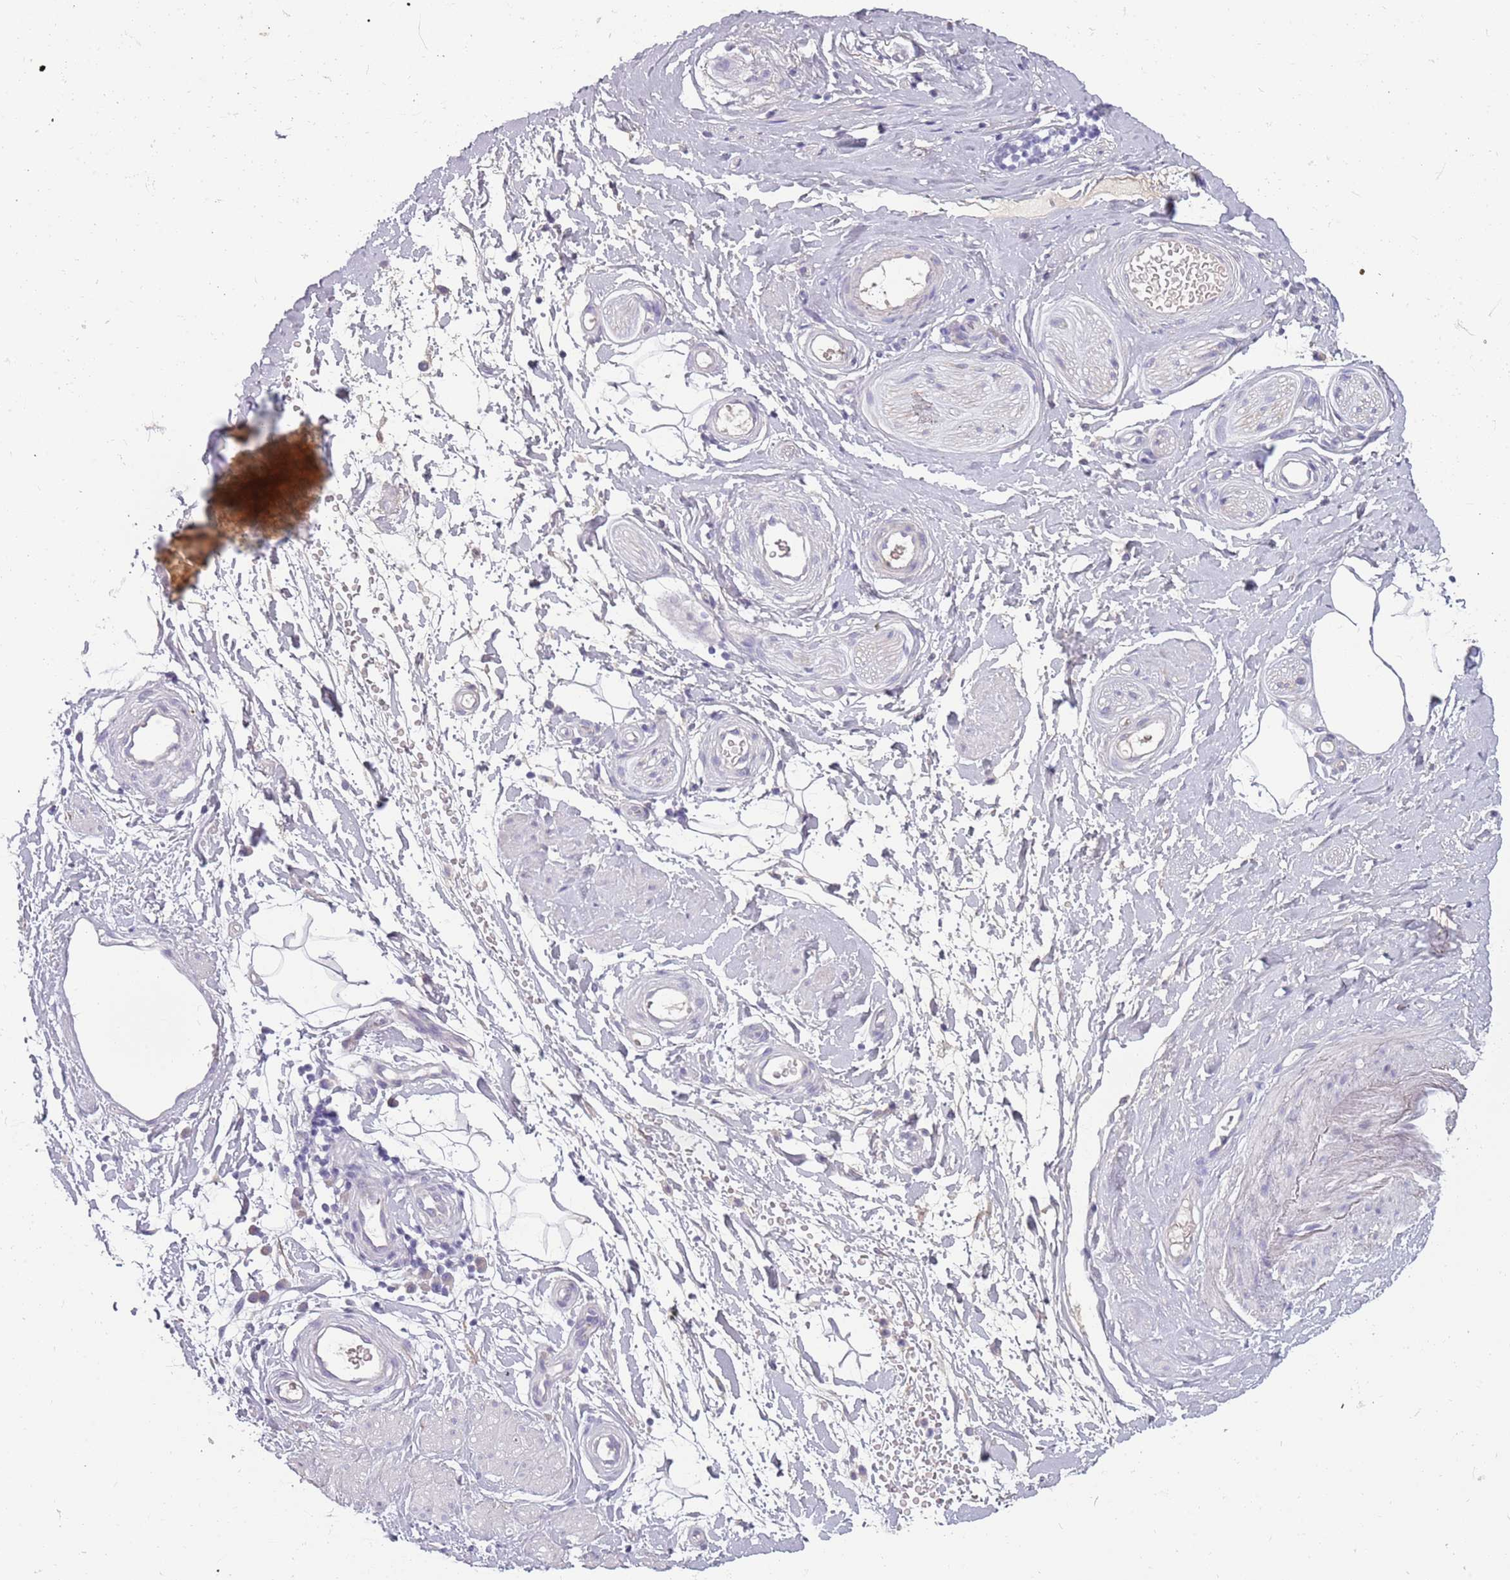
{"staining": {"intensity": "negative", "quantity": "none", "location": "none"}, "tissue": "adipose tissue", "cell_type": "Adipocytes", "image_type": "normal", "snomed": [{"axis": "morphology", "description": "Normal tissue, NOS"}, {"axis": "topography", "description": "Soft tissue"}, {"axis": "topography", "description": "Vascular tissue"}], "caption": "Micrograph shows no protein staining in adipocytes of unremarkable adipose tissue. Brightfield microscopy of IHC stained with DAB (3,3'-diaminobenzidine) (brown) and hematoxylin (blue), captured at high magnification.", "gene": "TNFRSF6B", "patient": {"sex": "male", "age": 41}}